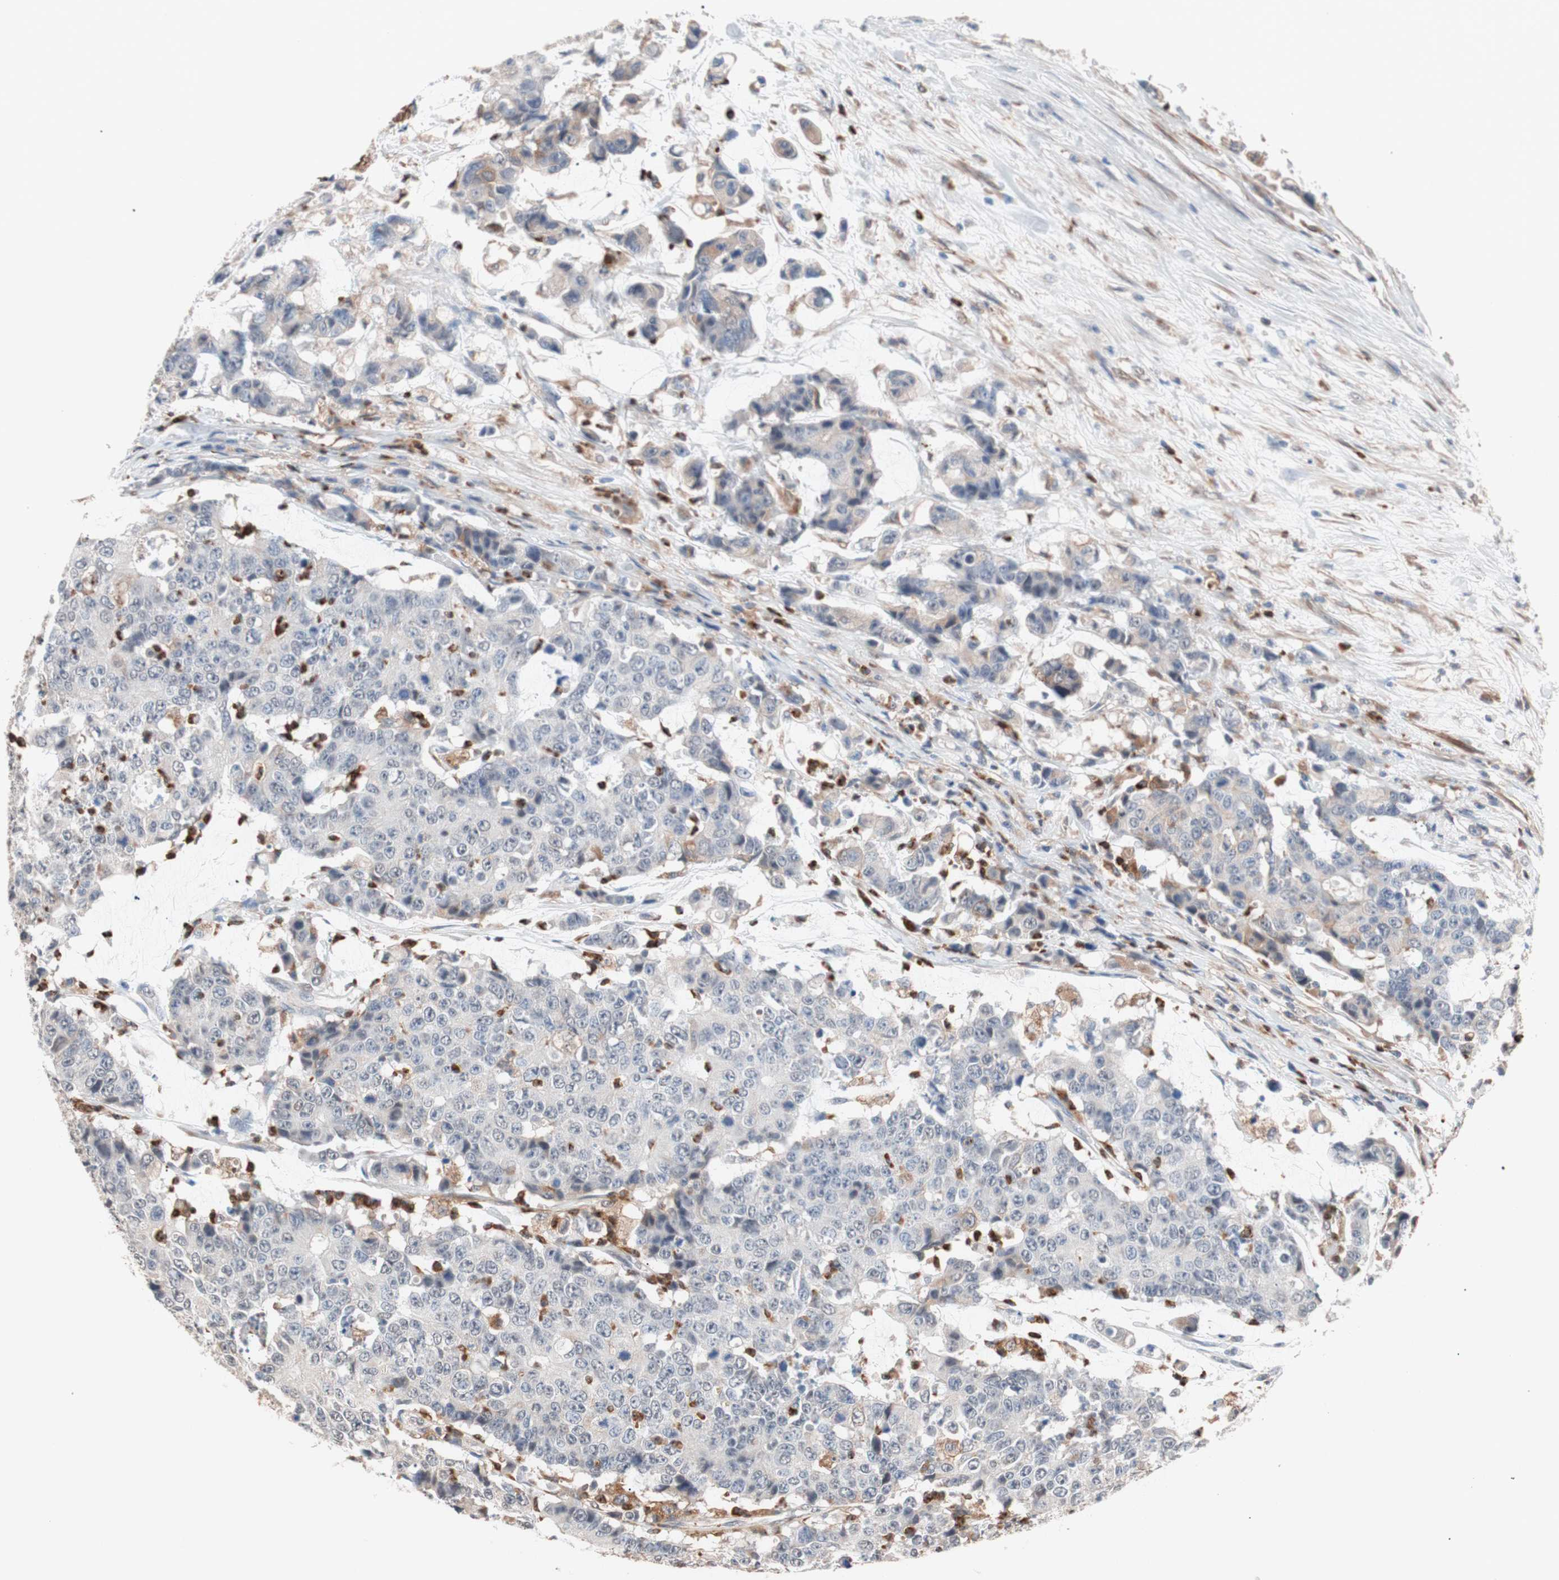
{"staining": {"intensity": "negative", "quantity": "none", "location": "none"}, "tissue": "colorectal cancer", "cell_type": "Tumor cells", "image_type": "cancer", "snomed": [{"axis": "morphology", "description": "Adenocarcinoma, NOS"}, {"axis": "topography", "description": "Colon"}], "caption": "This is a photomicrograph of immunohistochemistry (IHC) staining of colorectal adenocarcinoma, which shows no positivity in tumor cells. (DAB (3,3'-diaminobenzidine) IHC visualized using brightfield microscopy, high magnification).", "gene": "LITAF", "patient": {"sex": "female", "age": 86}}